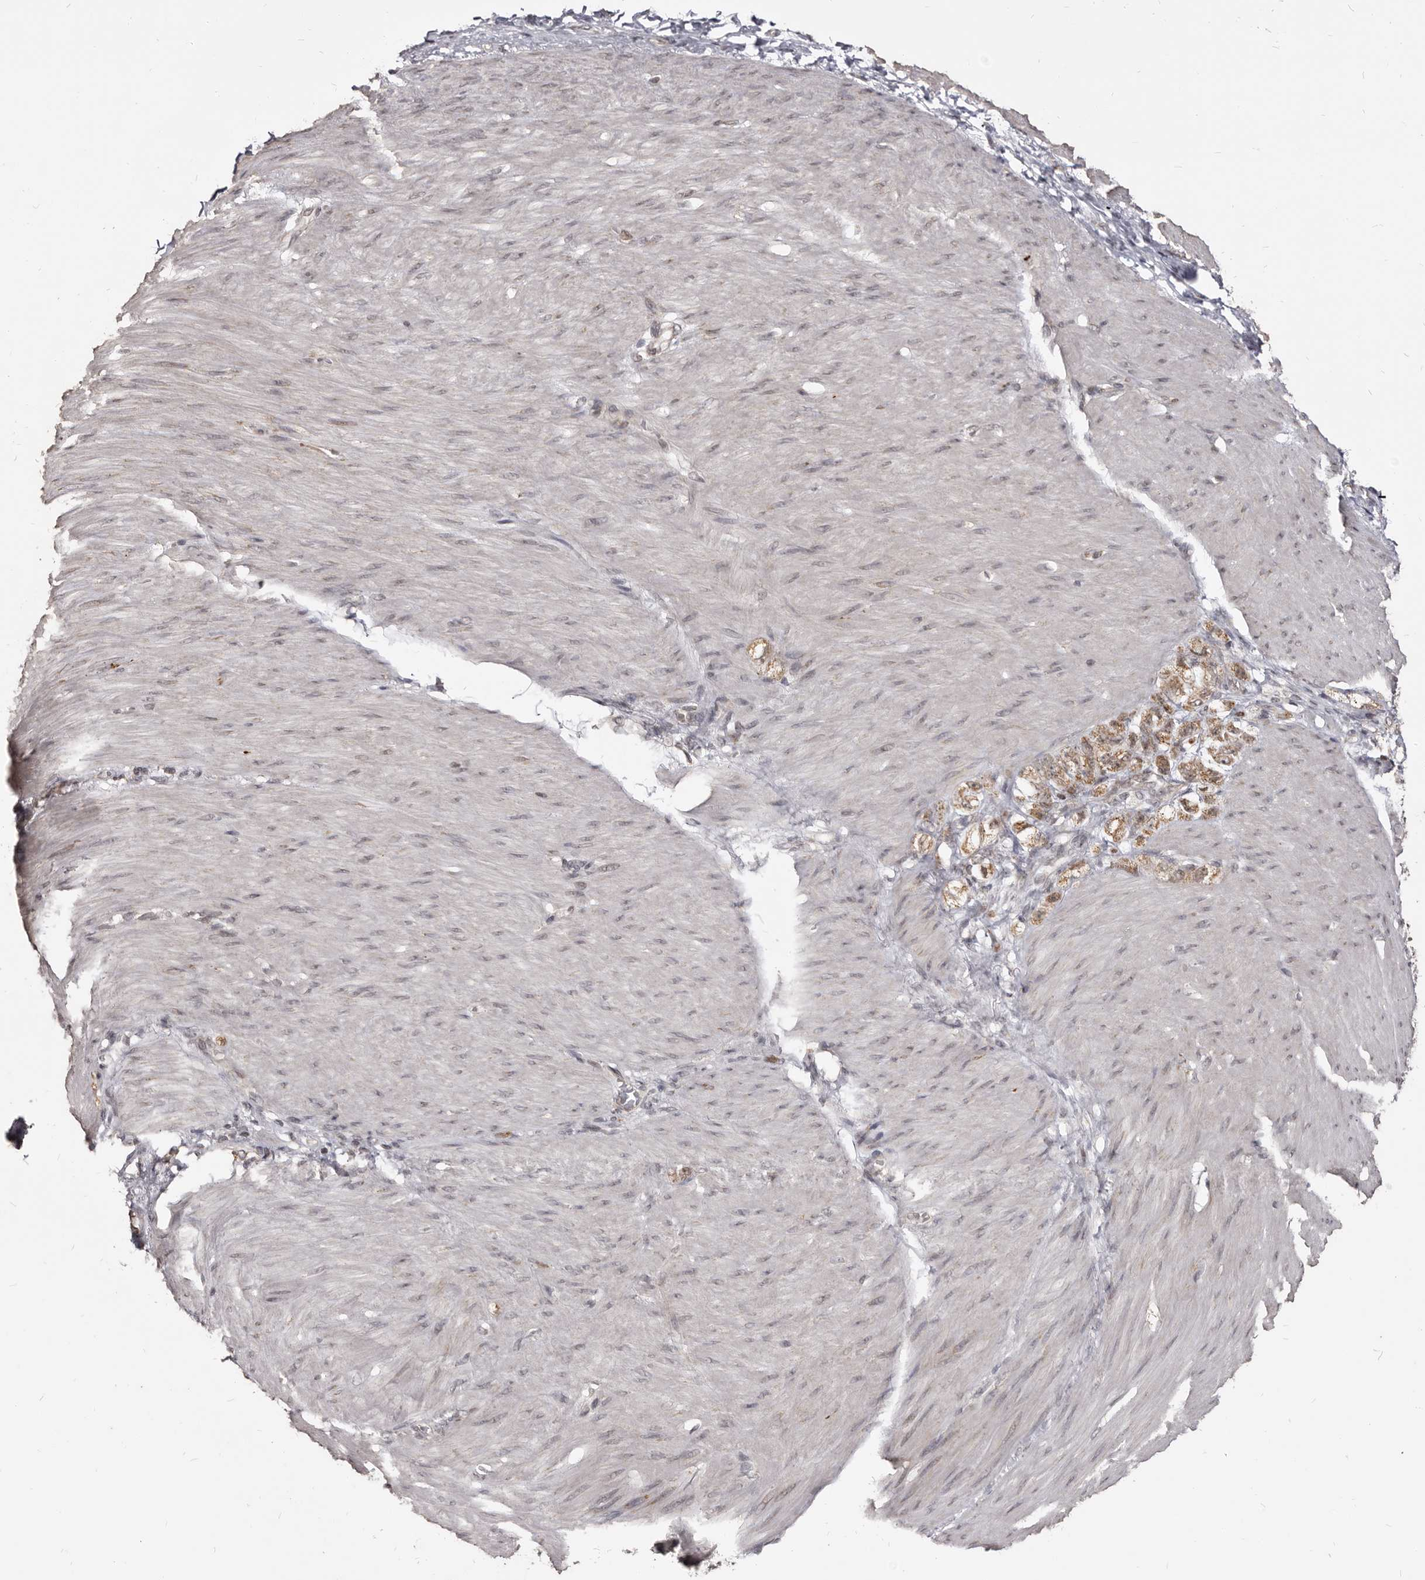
{"staining": {"intensity": "moderate", "quantity": ">75%", "location": "cytoplasmic/membranous"}, "tissue": "stomach cancer", "cell_type": "Tumor cells", "image_type": "cancer", "snomed": [{"axis": "morphology", "description": "Normal tissue, NOS"}, {"axis": "morphology", "description": "Adenocarcinoma, NOS"}, {"axis": "topography", "description": "Stomach"}], "caption": "Stomach cancer was stained to show a protein in brown. There is medium levels of moderate cytoplasmic/membranous staining in approximately >75% of tumor cells. Using DAB (3,3'-diaminobenzidine) (brown) and hematoxylin (blue) stains, captured at high magnification using brightfield microscopy.", "gene": "THUMPD1", "patient": {"sex": "male", "age": 82}}